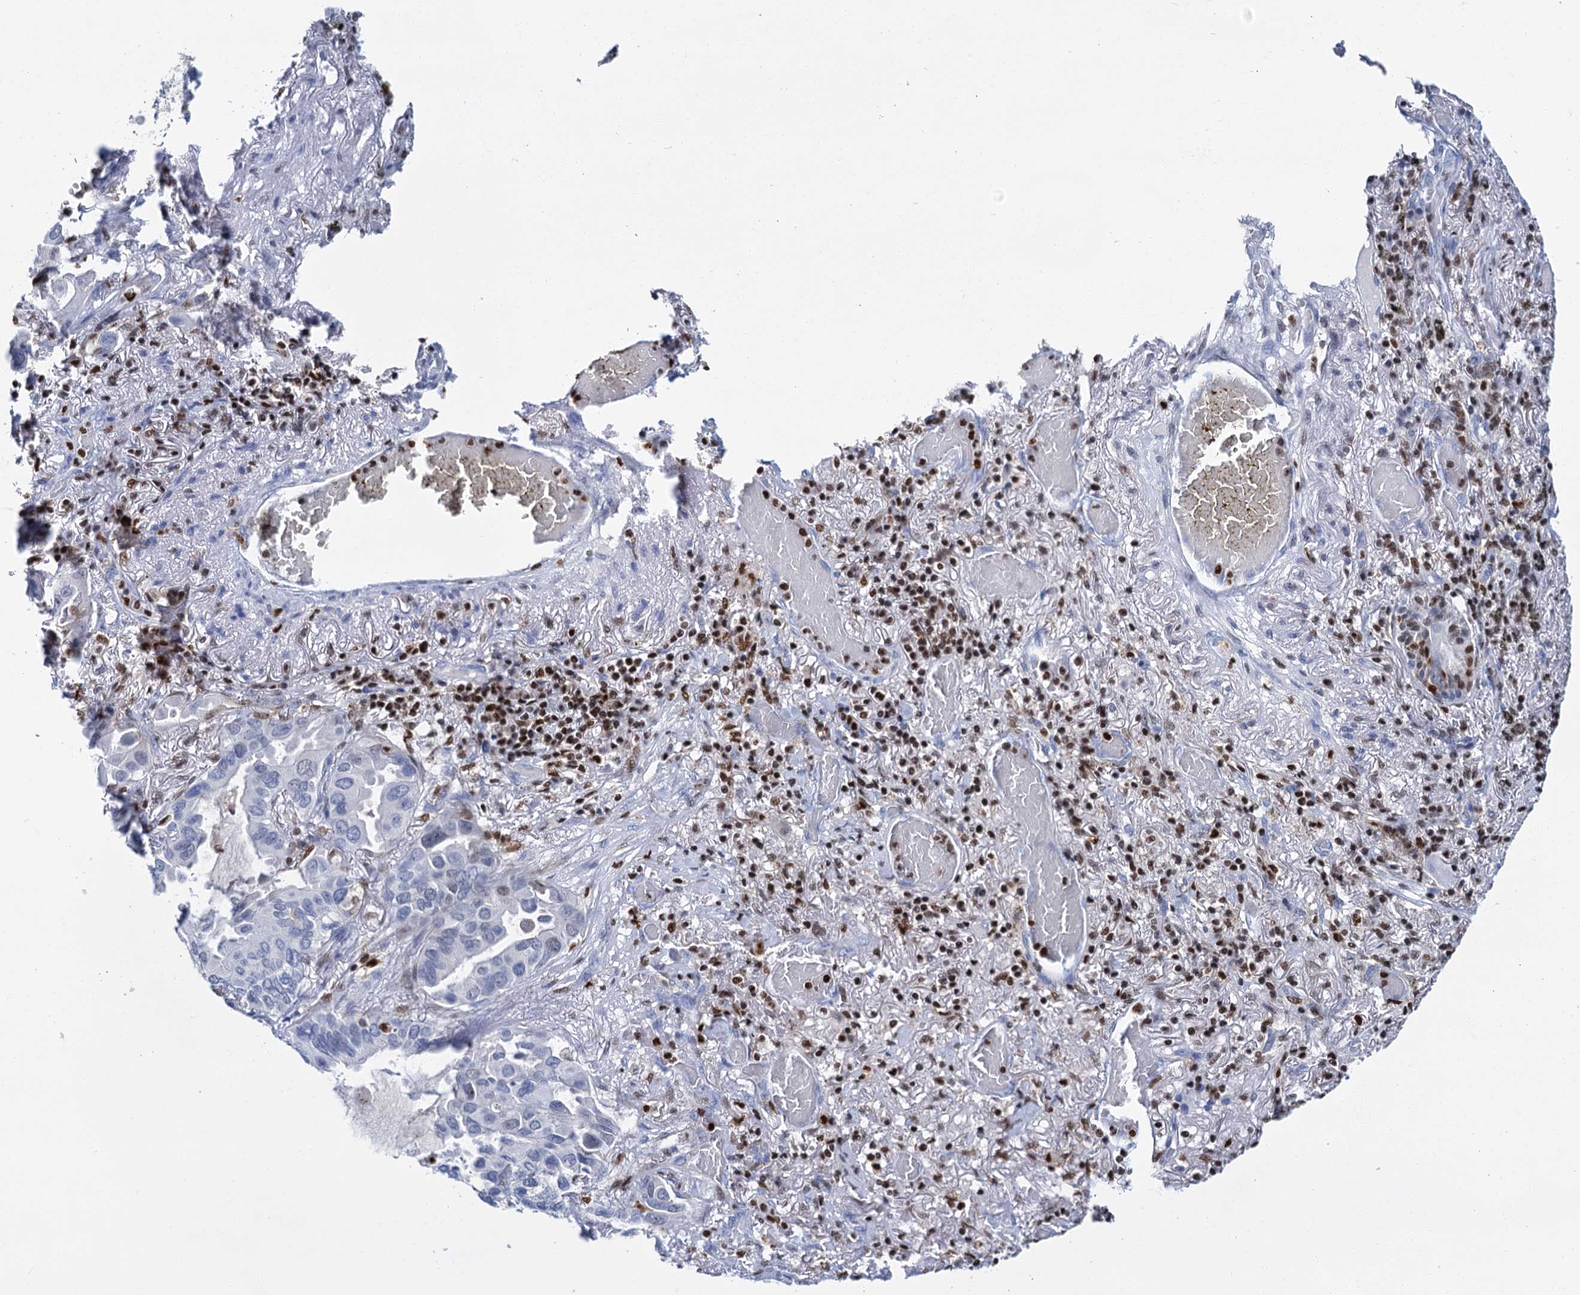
{"staining": {"intensity": "weak", "quantity": "<25%", "location": "nuclear"}, "tissue": "lung cancer", "cell_type": "Tumor cells", "image_type": "cancer", "snomed": [{"axis": "morphology", "description": "Adenocarcinoma, NOS"}, {"axis": "topography", "description": "Lung"}], "caption": "The image shows no staining of tumor cells in adenocarcinoma (lung).", "gene": "CELF2", "patient": {"sex": "male", "age": 64}}